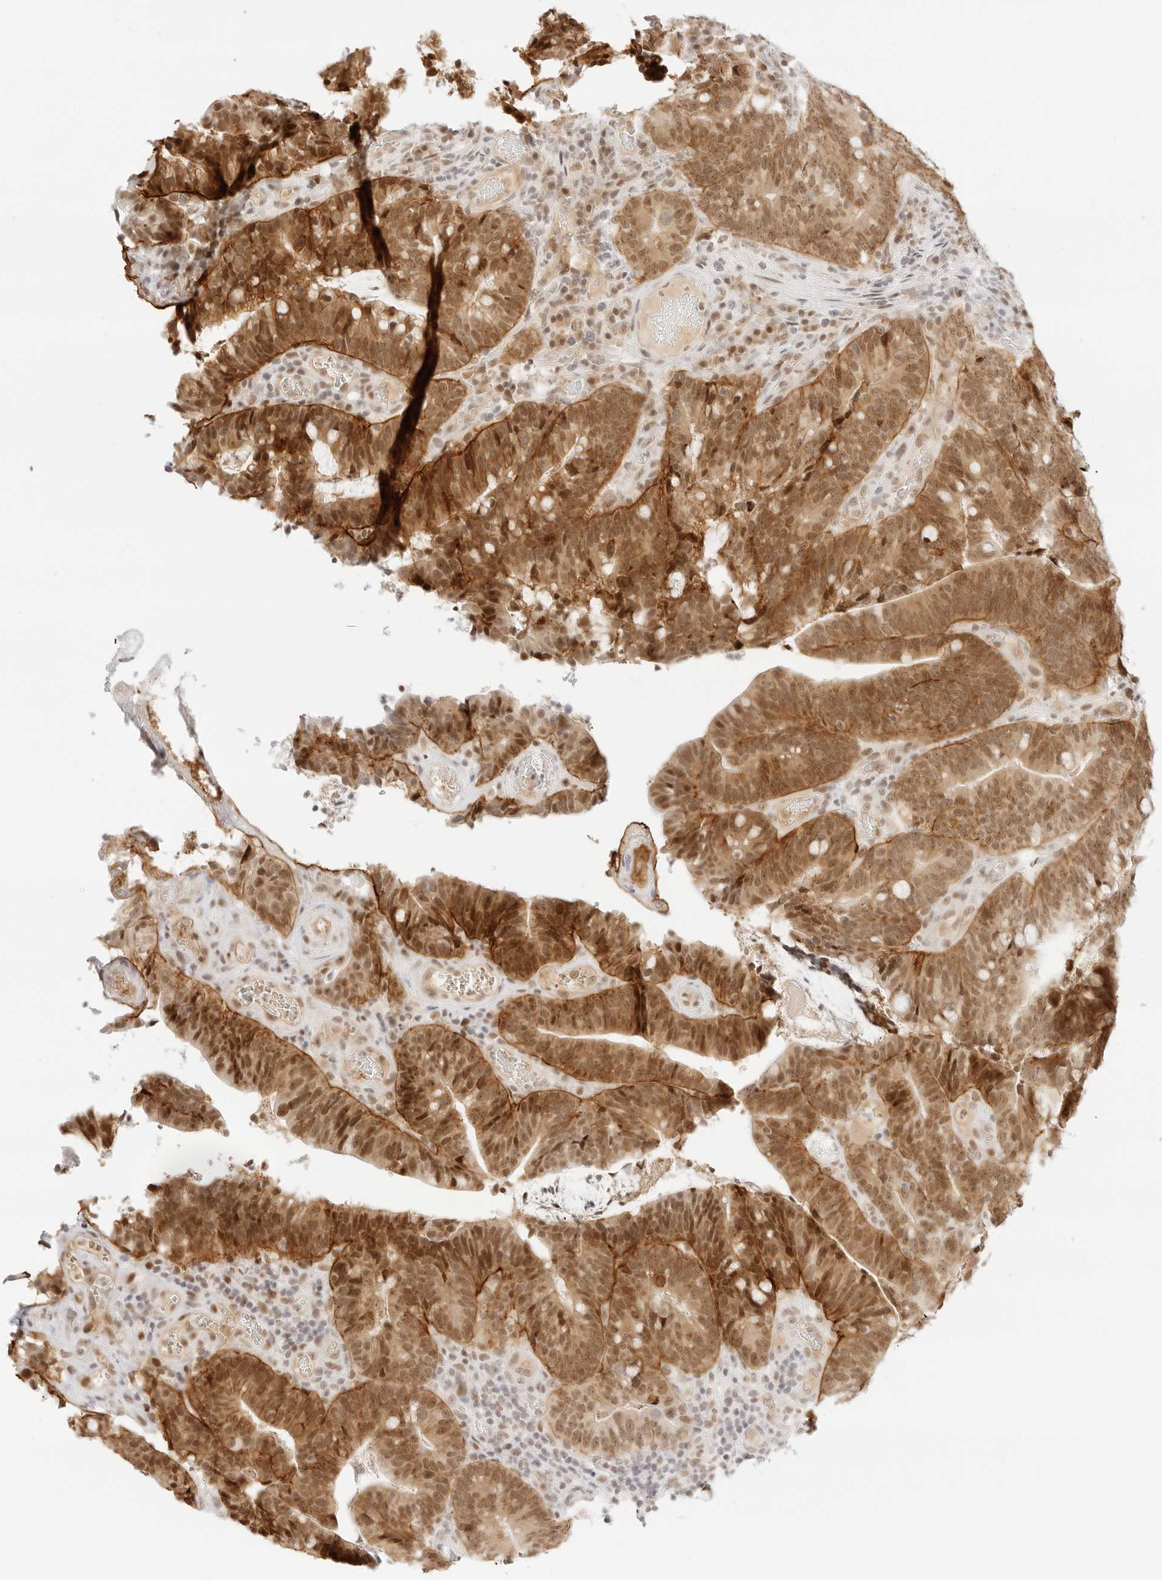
{"staining": {"intensity": "moderate", "quantity": ">75%", "location": "cytoplasmic/membranous,nuclear"}, "tissue": "colorectal cancer", "cell_type": "Tumor cells", "image_type": "cancer", "snomed": [{"axis": "morphology", "description": "Adenocarcinoma, NOS"}, {"axis": "topography", "description": "Colon"}], "caption": "Immunohistochemistry (DAB (3,3'-diaminobenzidine)) staining of colorectal cancer (adenocarcinoma) exhibits moderate cytoplasmic/membranous and nuclear protein expression in about >75% of tumor cells.", "gene": "ITGA6", "patient": {"sex": "female", "age": 66}}